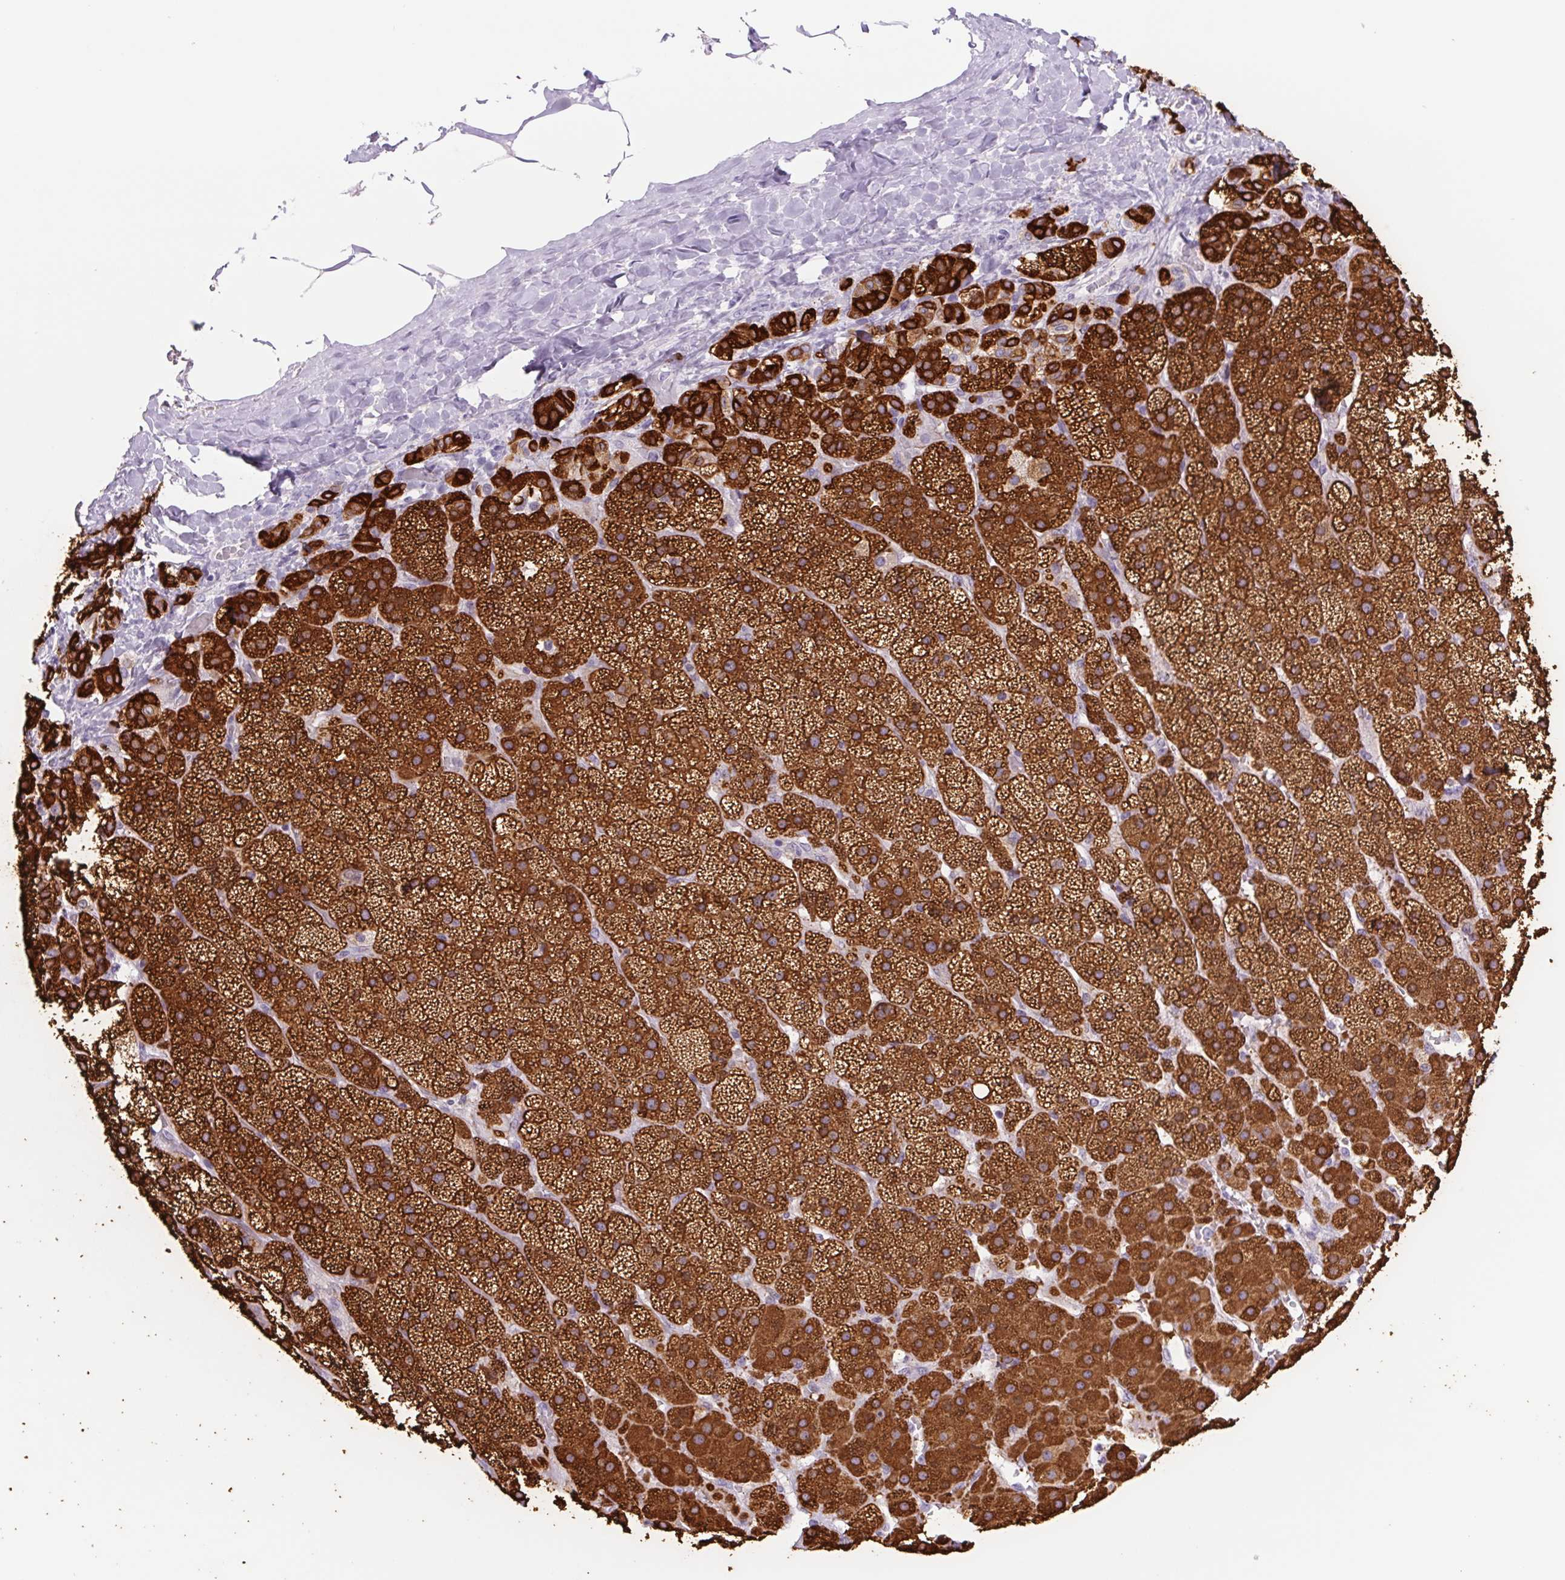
{"staining": {"intensity": "strong", "quantity": ">75%", "location": "cytoplasmic/membranous"}, "tissue": "adrenal gland", "cell_type": "Glandular cells", "image_type": "normal", "snomed": [{"axis": "morphology", "description": "Normal tissue, NOS"}, {"axis": "topography", "description": "Adrenal gland"}], "caption": "DAB immunohistochemical staining of benign human adrenal gland reveals strong cytoplasmic/membranous protein expression in about >75% of glandular cells. (Stains: DAB in brown, nuclei in blue, Microscopy: brightfield microscopy at high magnification).", "gene": "CYP21A2", "patient": {"sex": "male", "age": 57}}